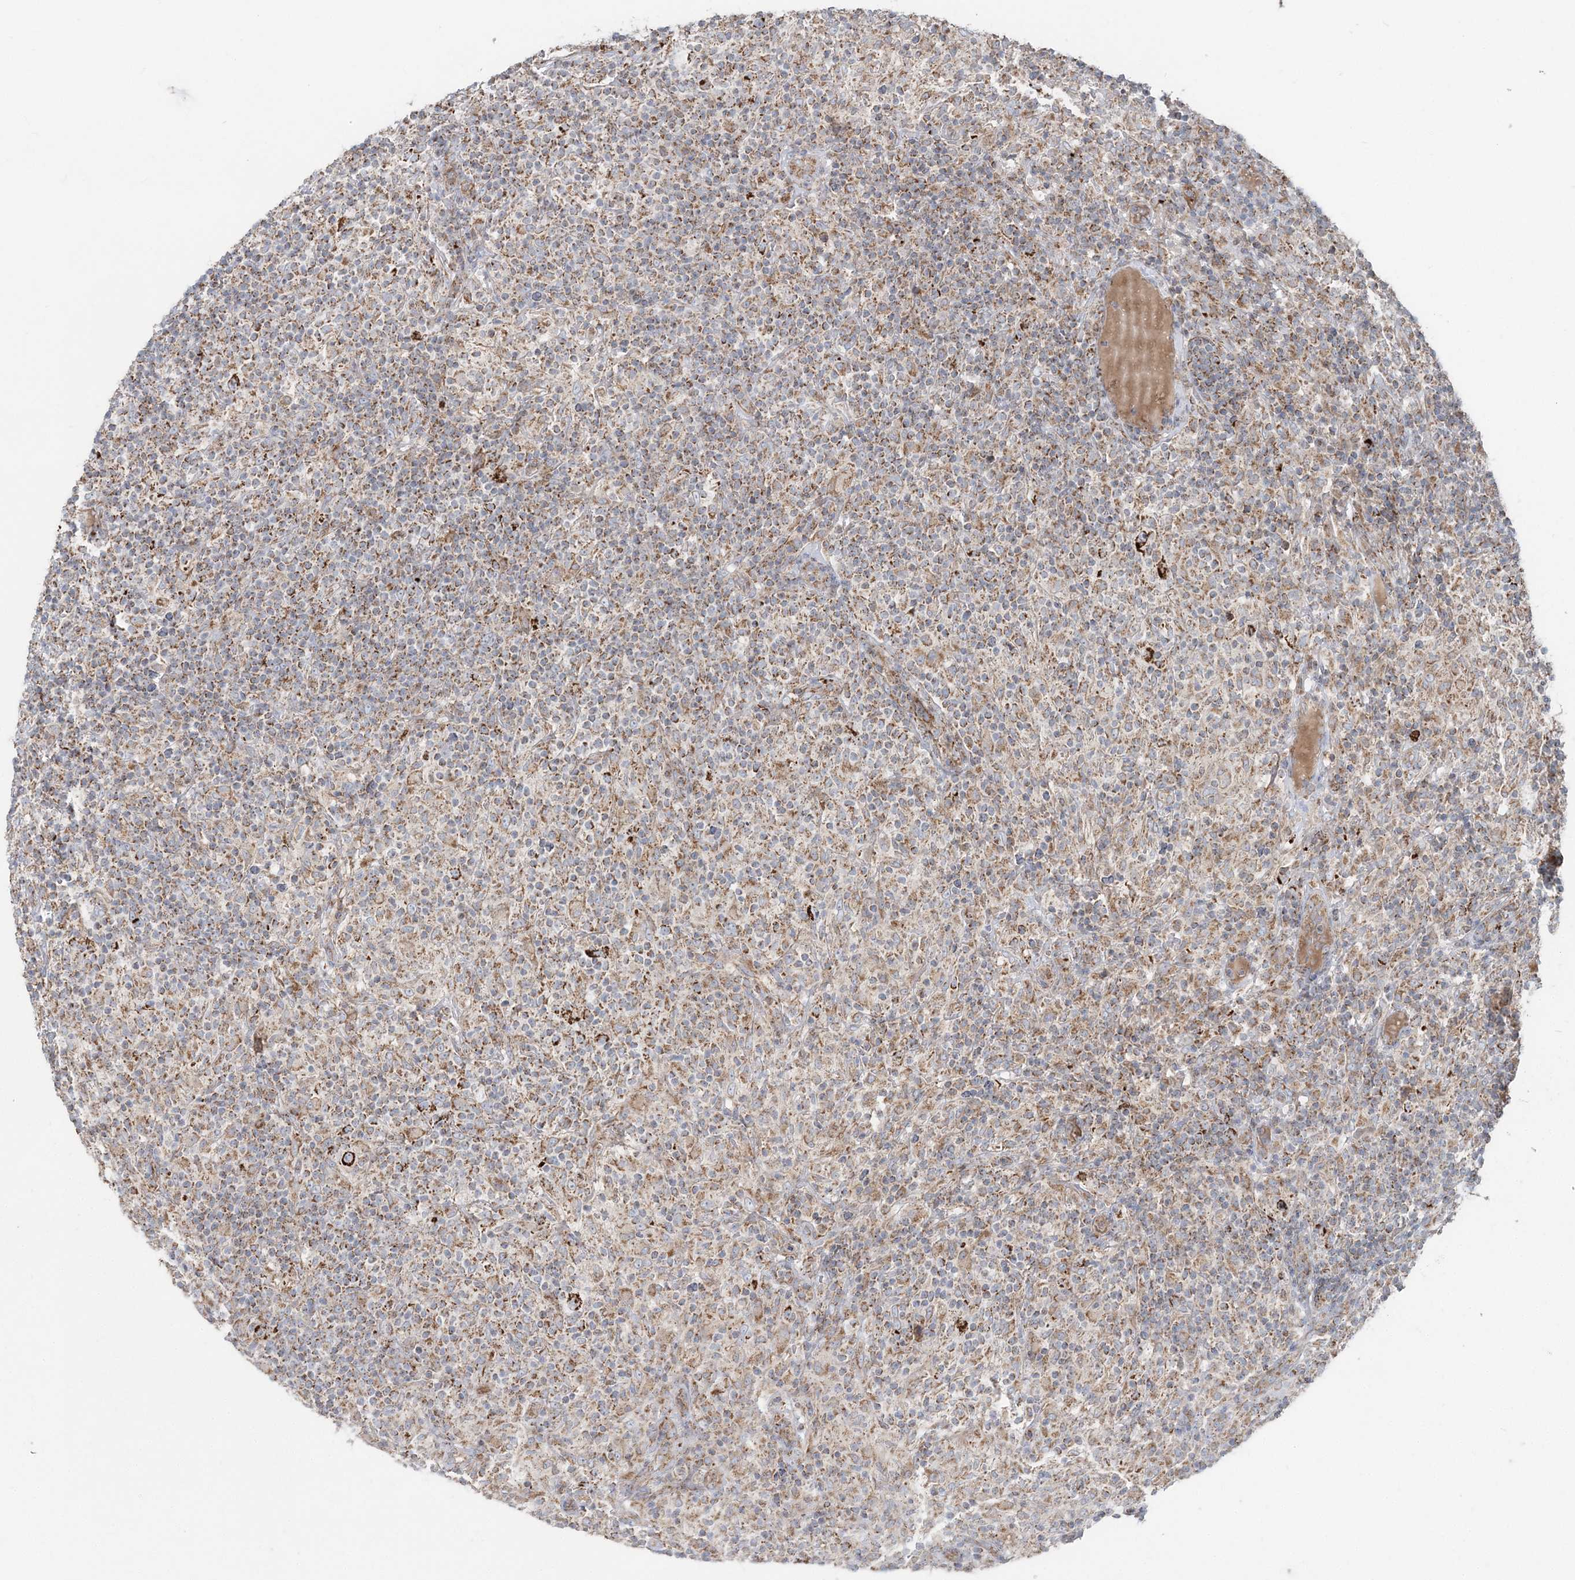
{"staining": {"intensity": "strong", "quantity": ">75%", "location": "cytoplasmic/membranous"}, "tissue": "lymphoma", "cell_type": "Tumor cells", "image_type": "cancer", "snomed": [{"axis": "morphology", "description": "Hodgkin's disease, NOS"}, {"axis": "topography", "description": "Lymph node"}], "caption": "Hodgkin's disease stained for a protein reveals strong cytoplasmic/membranous positivity in tumor cells.", "gene": "LRPPRC", "patient": {"sex": "male", "age": 70}}